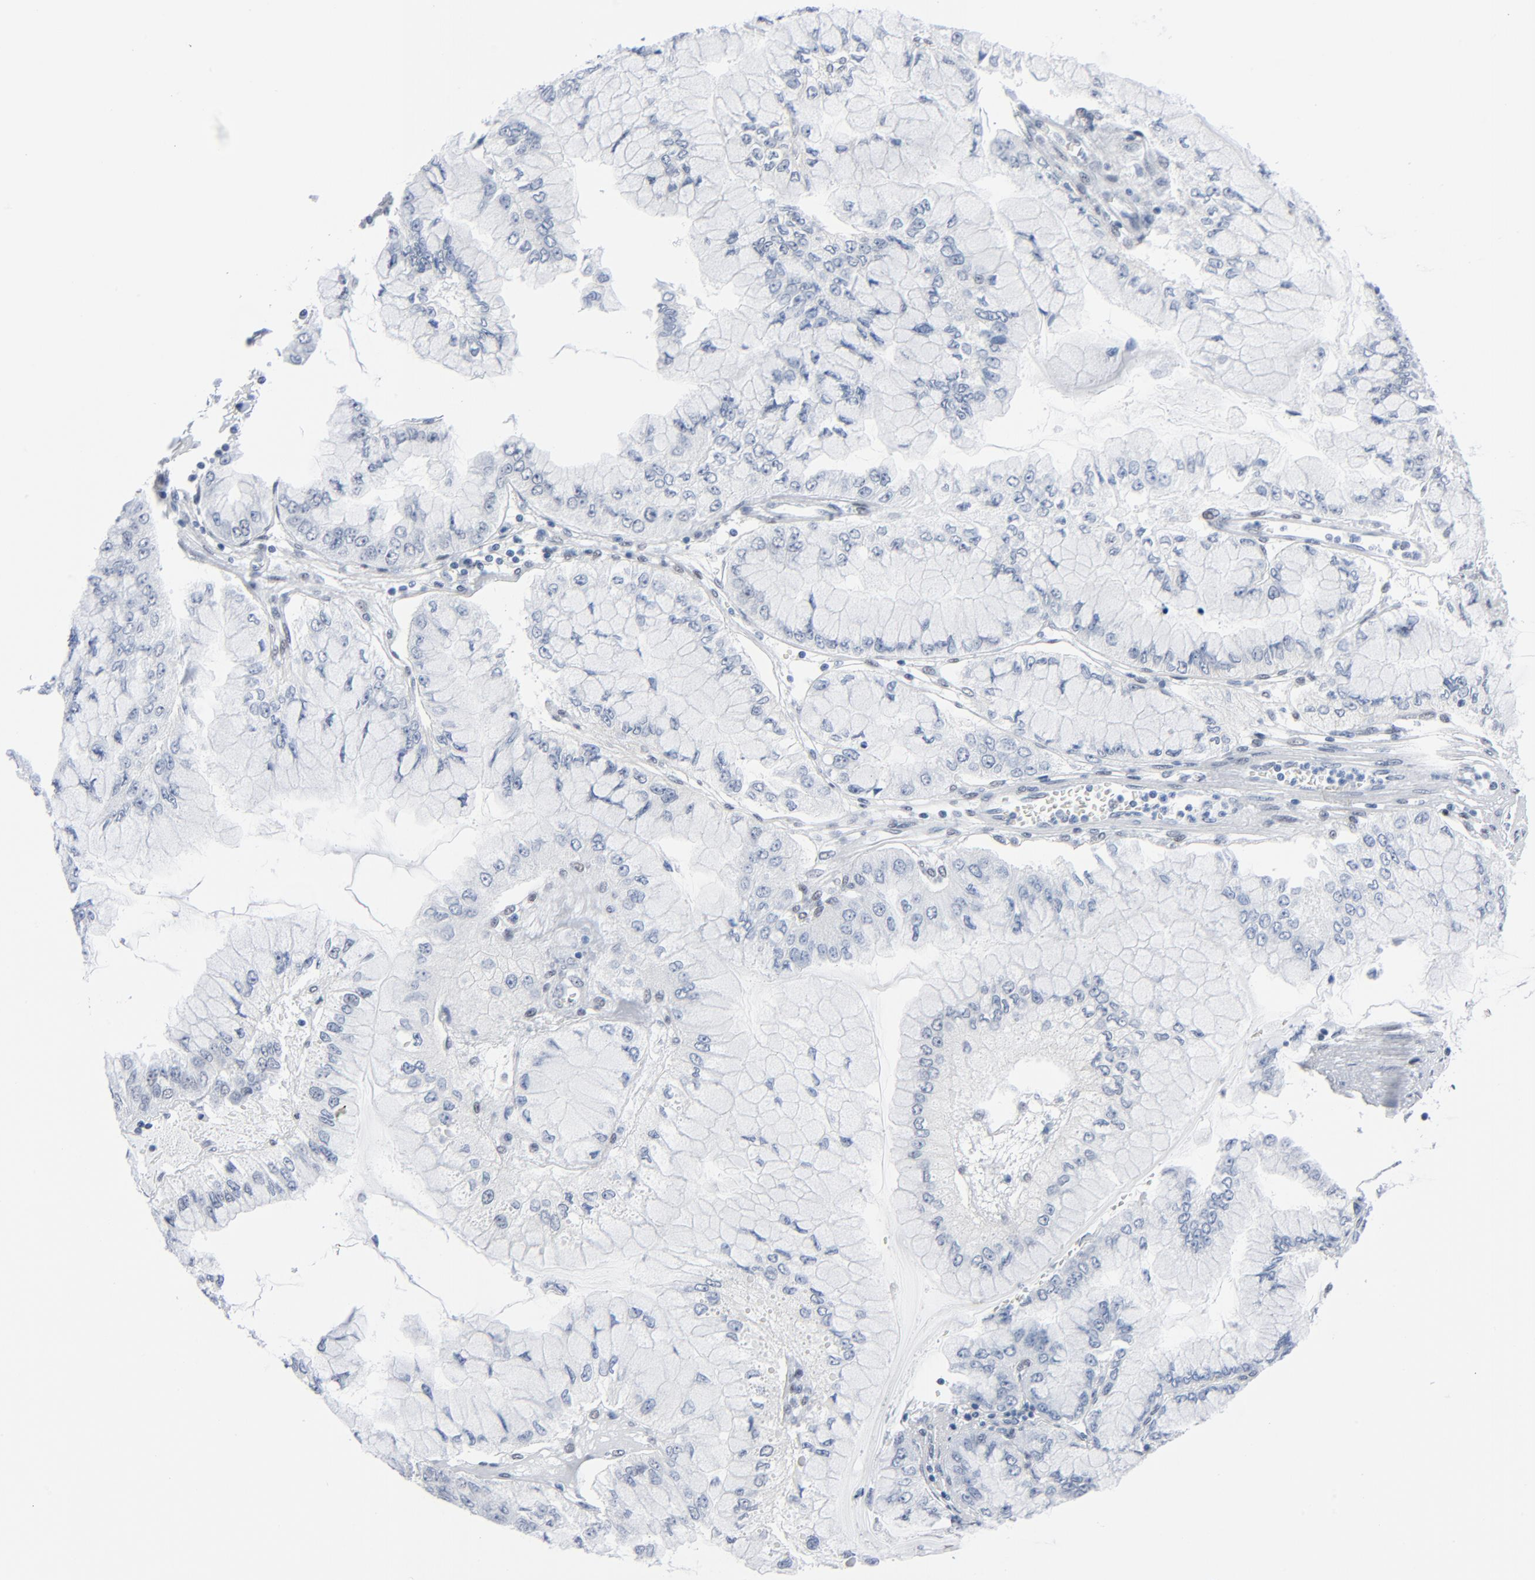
{"staining": {"intensity": "strong", "quantity": ">75%", "location": "nuclear"}, "tissue": "liver cancer", "cell_type": "Tumor cells", "image_type": "cancer", "snomed": [{"axis": "morphology", "description": "Cholangiocarcinoma"}, {"axis": "topography", "description": "Liver"}], "caption": "A brown stain labels strong nuclear staining of a protein in human liver cholangiocarcinoma tumor cells.", "gene": "SIRT1", "patient": {"sex": "female", "age": 79}}